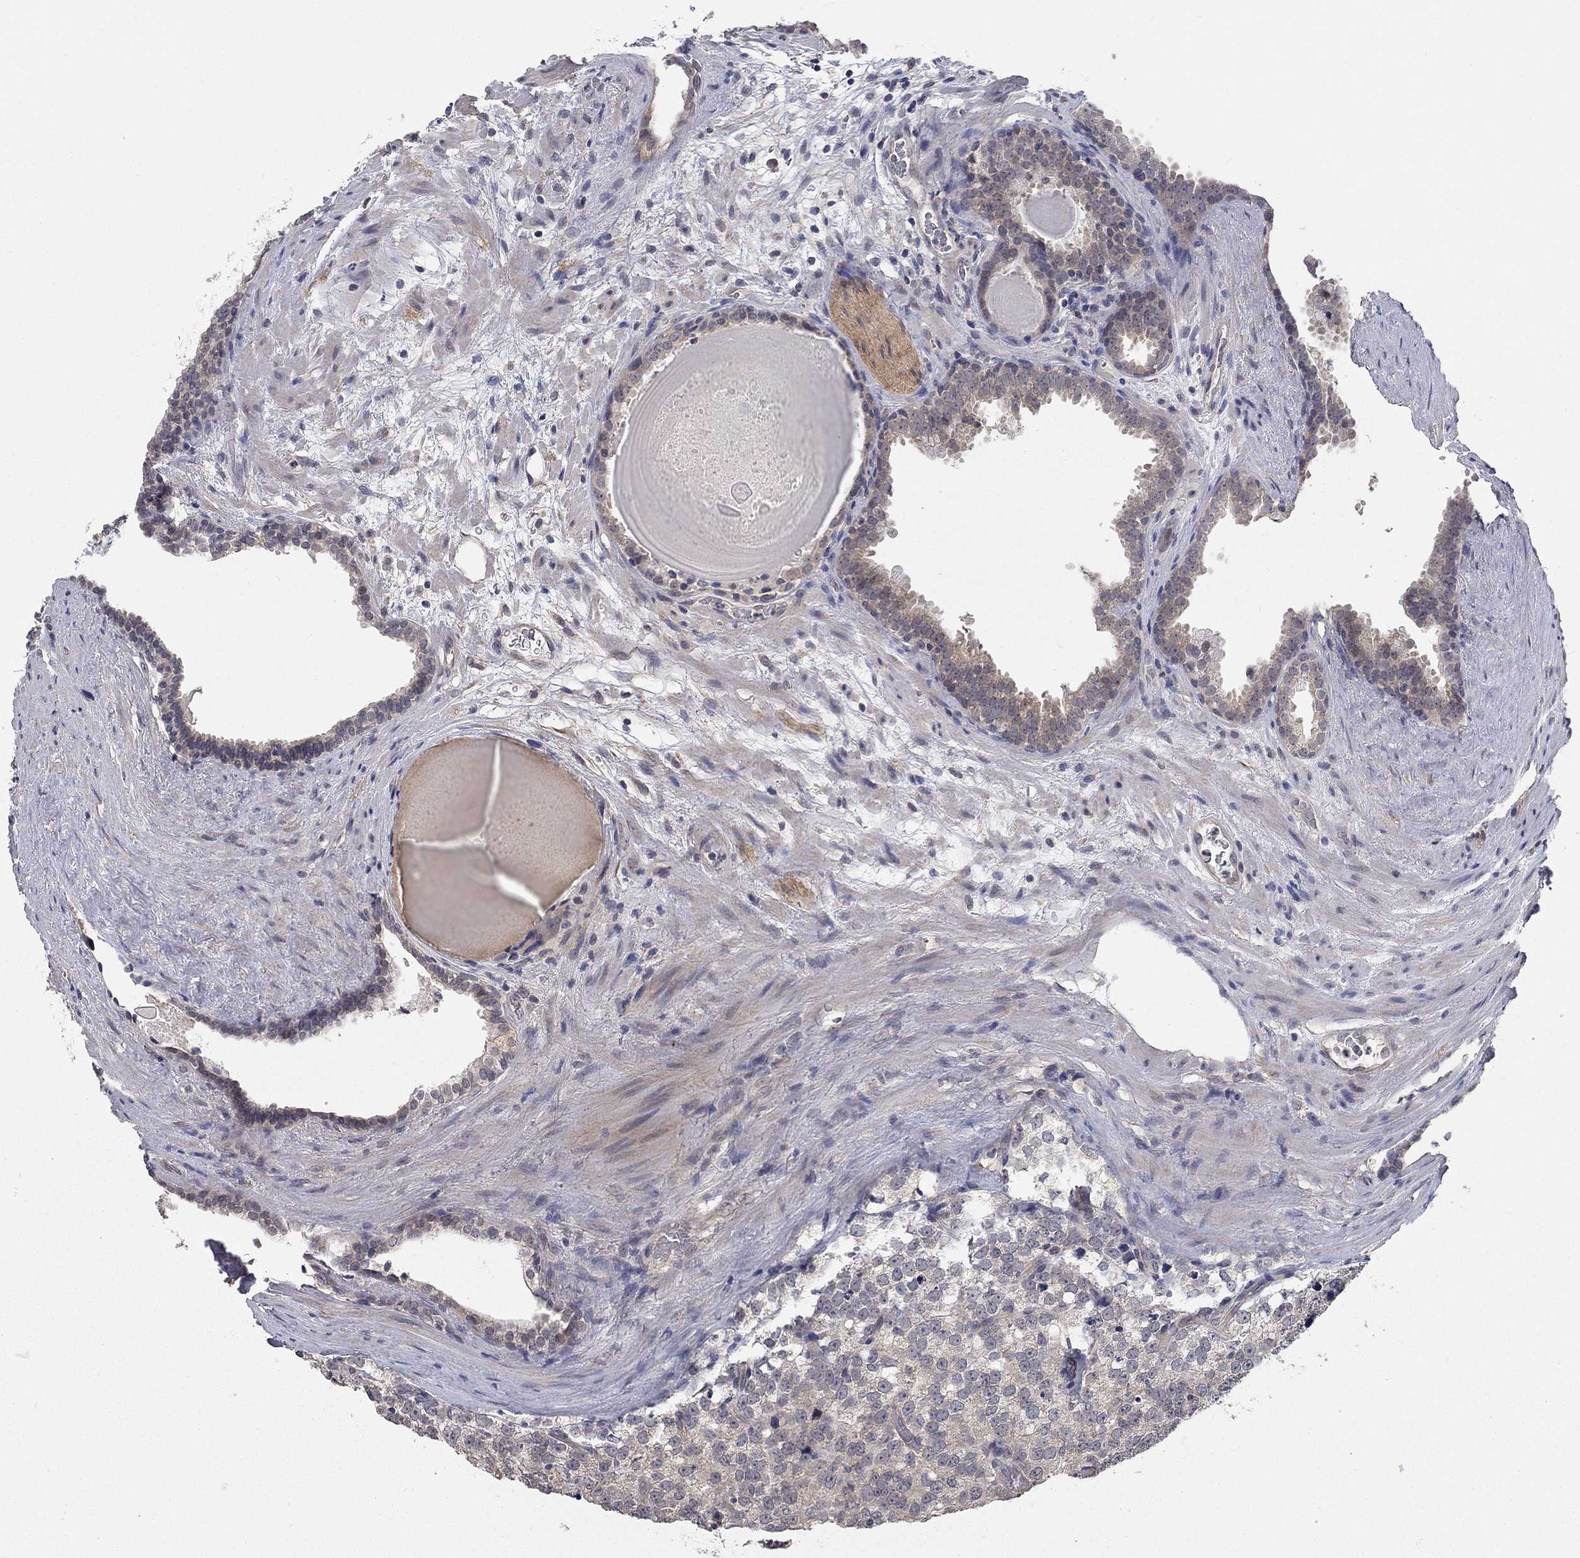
{"staining": {"intensity": "weak", "quantity": "<25%", "location": "cytoplasmic/membranous"}, "tissue": "prostate cancer", "cell_type": "Tumor cells", "image_type": "cancer", "snomed": [{"axis": "morphology", "description": "Adenocarcinoma, High grade"}, {"axis": "topography", "description": "Prostate and seminal vesicle, NOS"}], "caption": "The immunohistochemistry image has no significant positivity in tumor cells of prostate adenocarcinoma (high-grade) tissue.", "gene": "WASF3", "patient": {"sex": "male", "age": 62}}